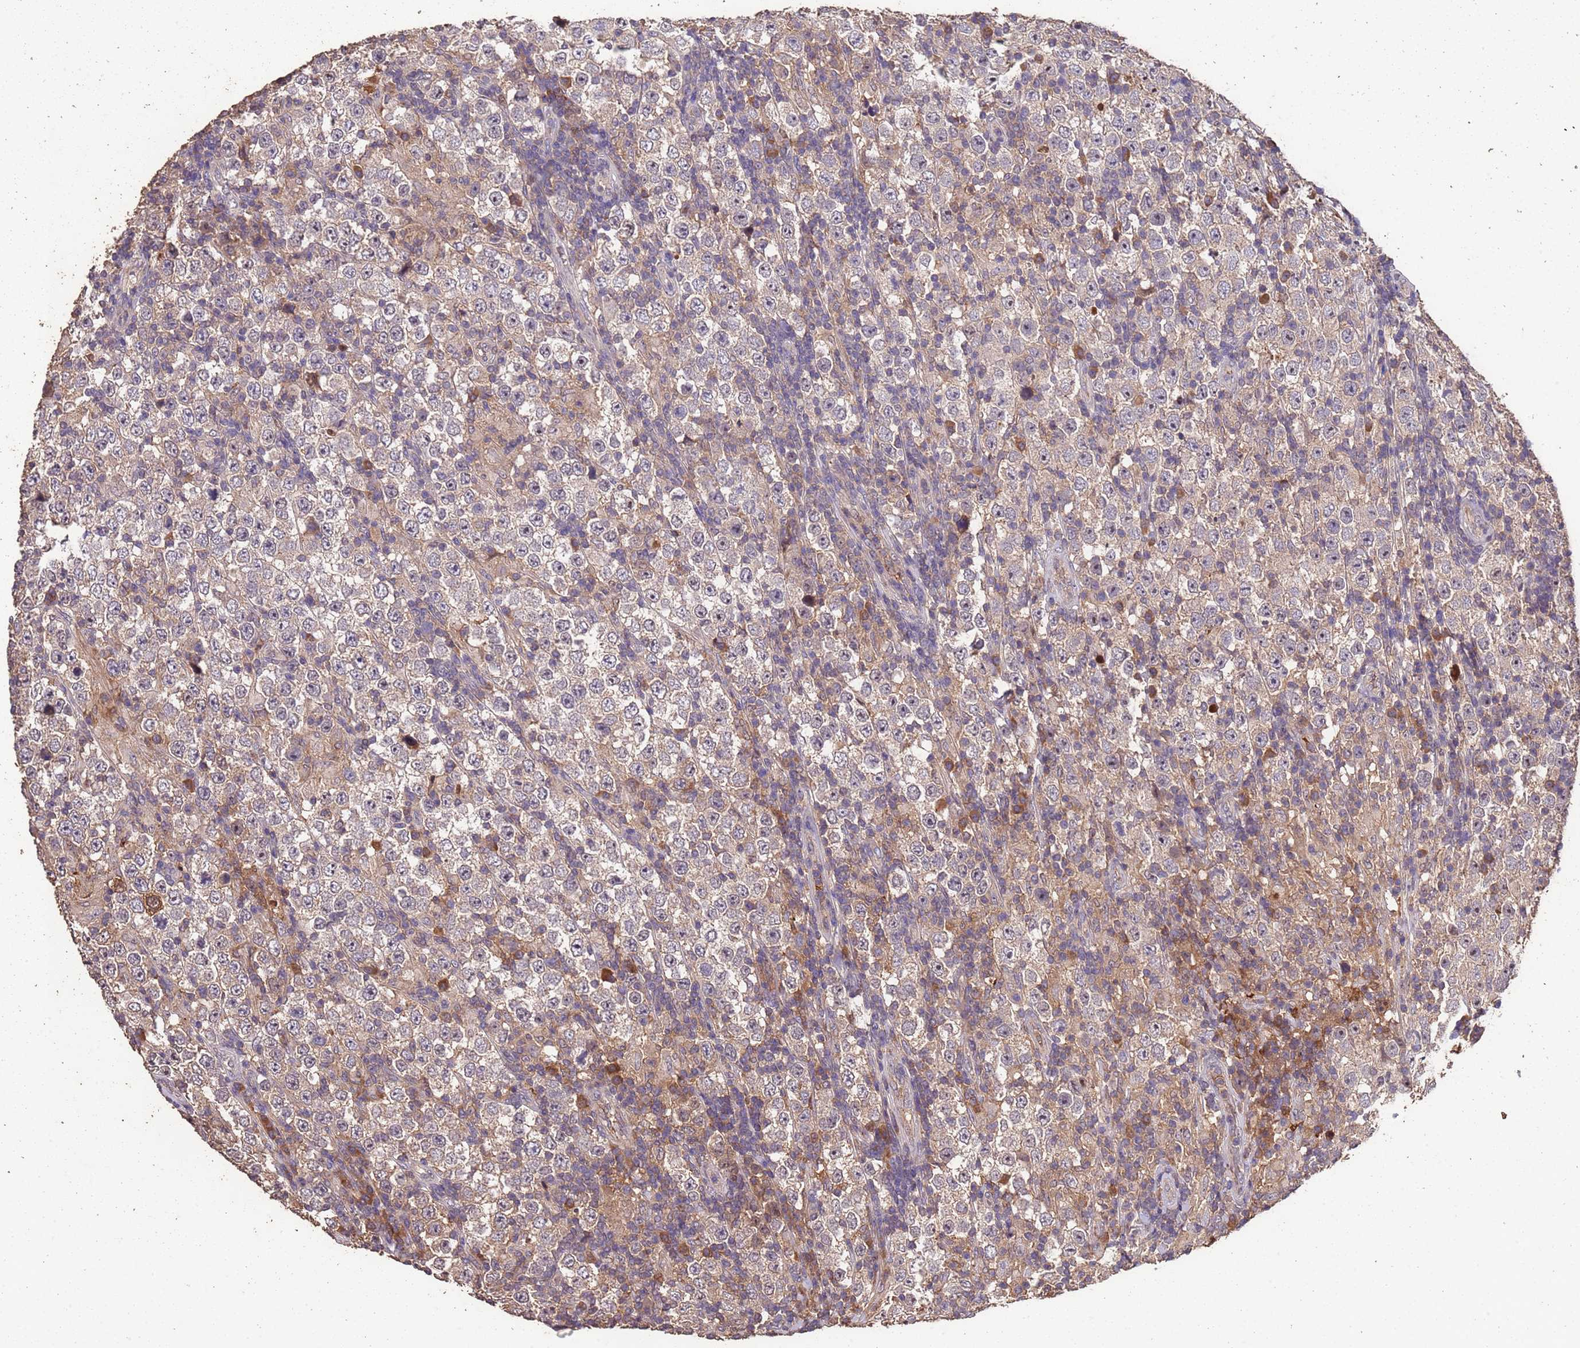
{"staining": {"intensity": "weak", "quantity": "<25%", "location": "cytoplasmic/membranous"}, "tissue": "testis cancer", "cell_type": "Tumor cells", "image_type": "cancer", "snomed": [{"axis": "morphology", "description": "Normal tissue, NOS"}, {"axis": "morphology", "description": "Urothelial carcinoma, High grade"}, {"axis": "morphology", "description": "Seminoma, NOS"}, {"axis": "morphology", "description": "Carcinoma, Embryonal, NOS"}, {"axis": "topography", "description": "Urinary bladder"}, {"axis": "topography", "description": "Testis"}], "caption": "DAB (3,3'-diaminobenzidine) immunohistochemical staining of testis seminoma shows no significant staining in tumor cells.", "gene": "CCDC184", "patient": {"sex": "male", "age": 41}}